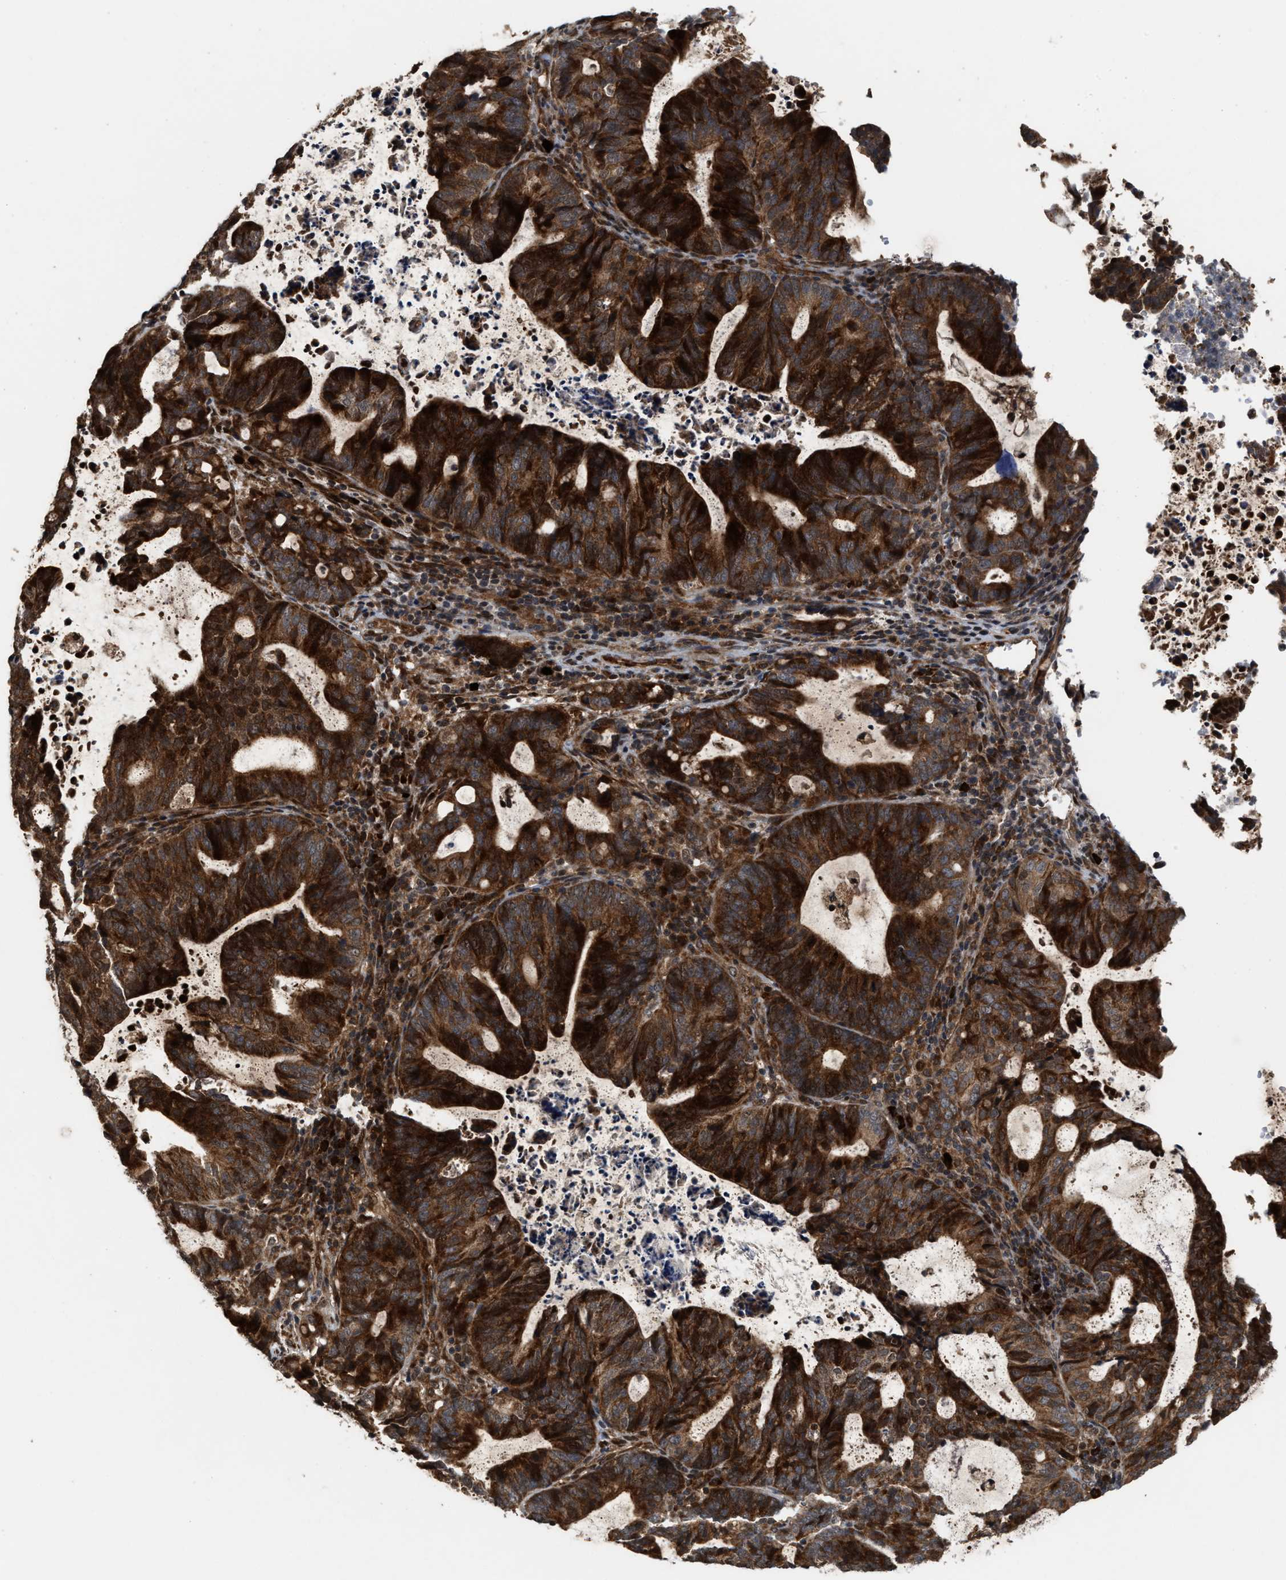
{"staining": {"intensity": "strong", "quantity": ">75%", "location": "cytoplasmic/membranous,nuclear"}, "tissue": "endometrial cancer", "cell_type": "Tumor cells", "image_type": "cancer", "snomed": [{"axis": "morphology", "description": "Adenocarcinoma, NOS"}, {"axis": "topography", "description": "Uterus"}], "caption": "Adenocarcinoma (endometrial) was stained to show a protein in brown. There is high levels of strong cytoplasmic/membranous and nuclear staining in approximately >75% of tumor cells.", "gene": "ELP2", "patient": {"sex": "female", "age": 83}}